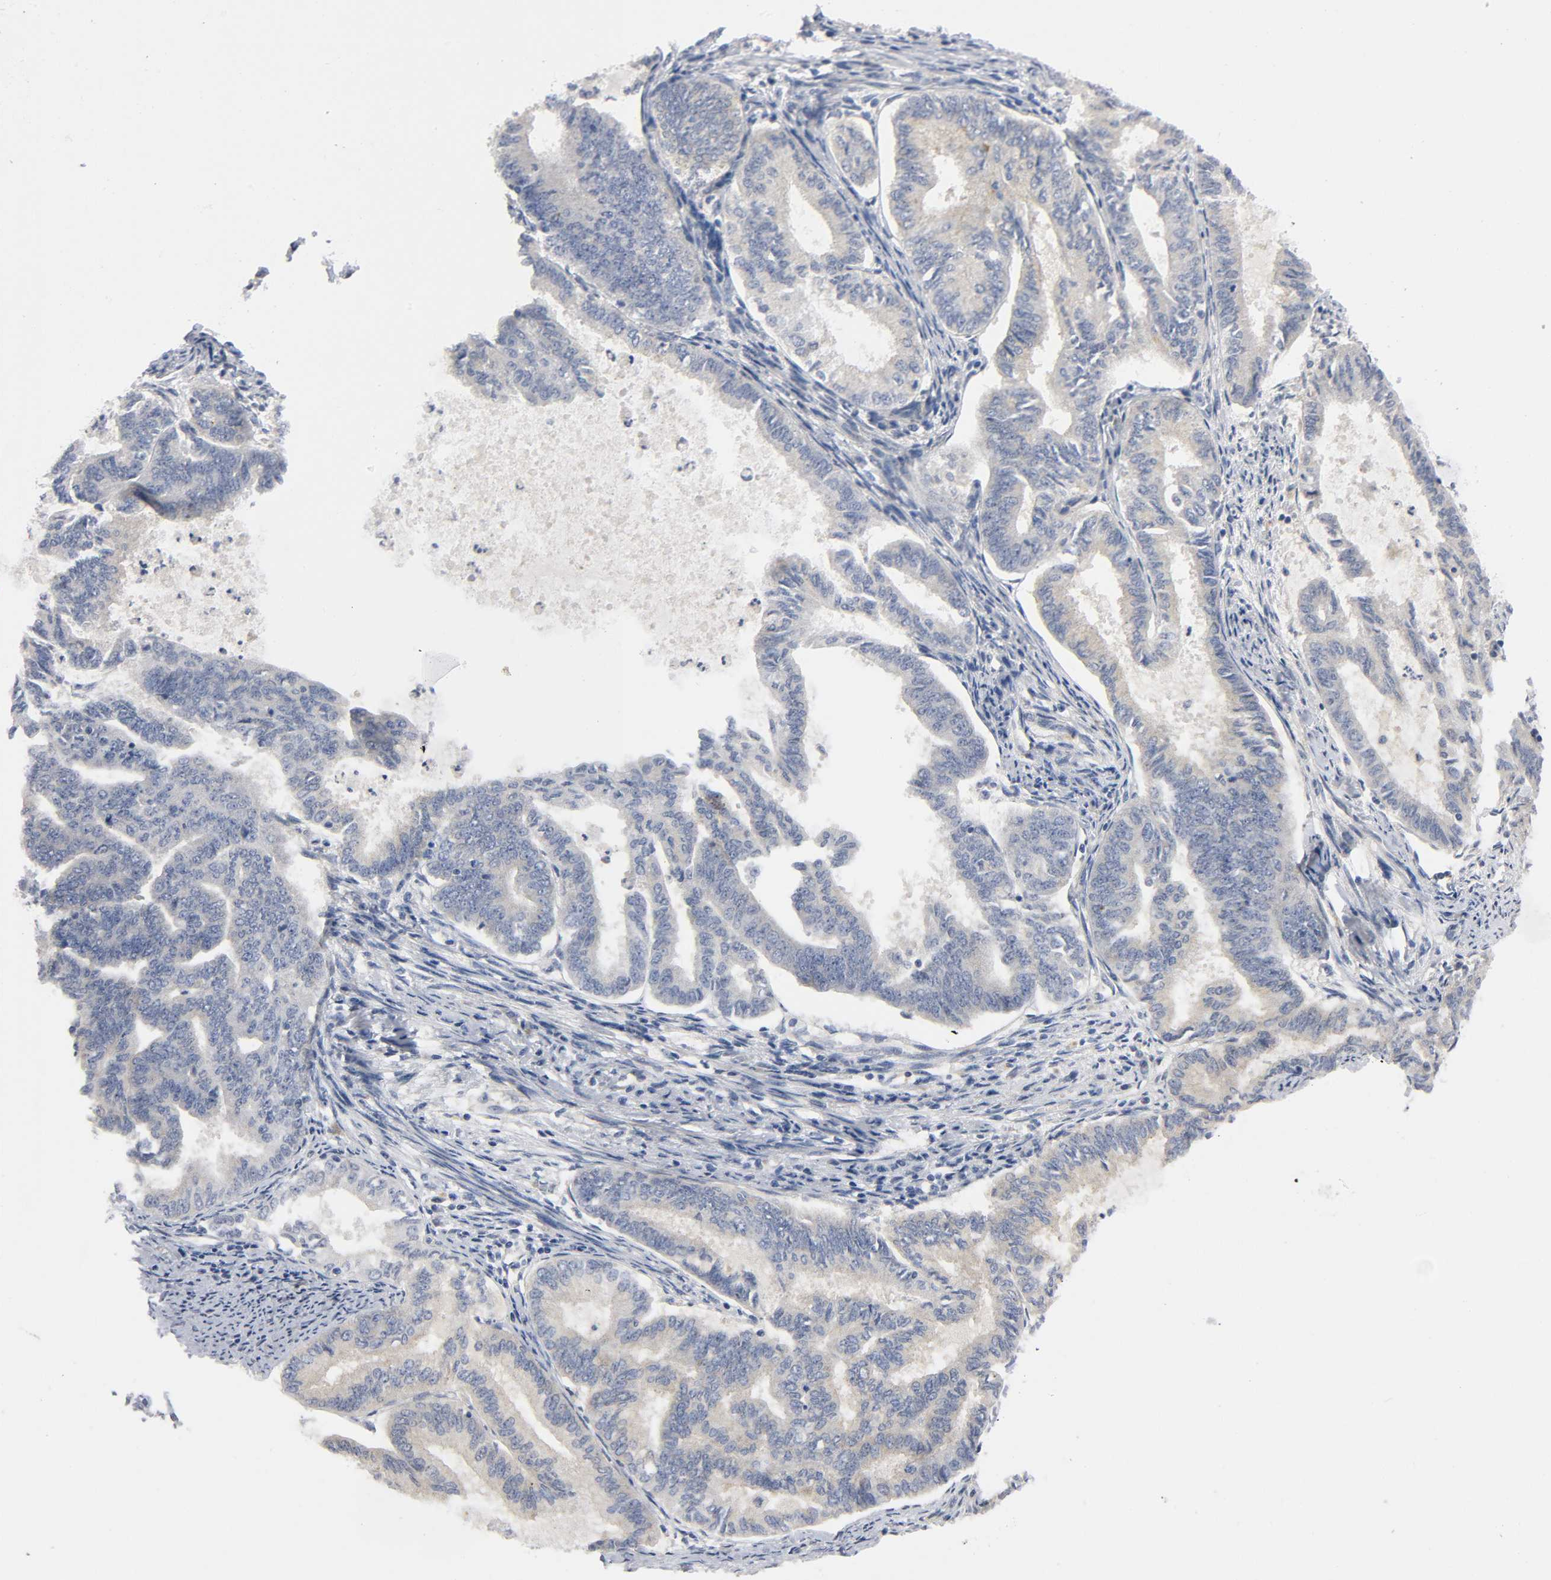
{"staining": {"intensity": "weak", "quantity": ">75%", "location": "cytoplasmic/membranous"}, "tissue": "endometrial cancer", "cell_type": "Tumor cells", "image_type": "cancer", "snomed": [{"axis": "morphology", "description": "Adenocarcinoma, NOS"}, {"axis": "topography", "description": "Endometrium"}], "caption": "A photomicrograph showing weak cytoplasmic/membranous staining in approximately >75% of tumor cells in endometrial adenocarcinoma, as visualized by brown immunohistochemical staining.", "gene": "HDAC6", "patient": {"sex": "female", "age": 86}}